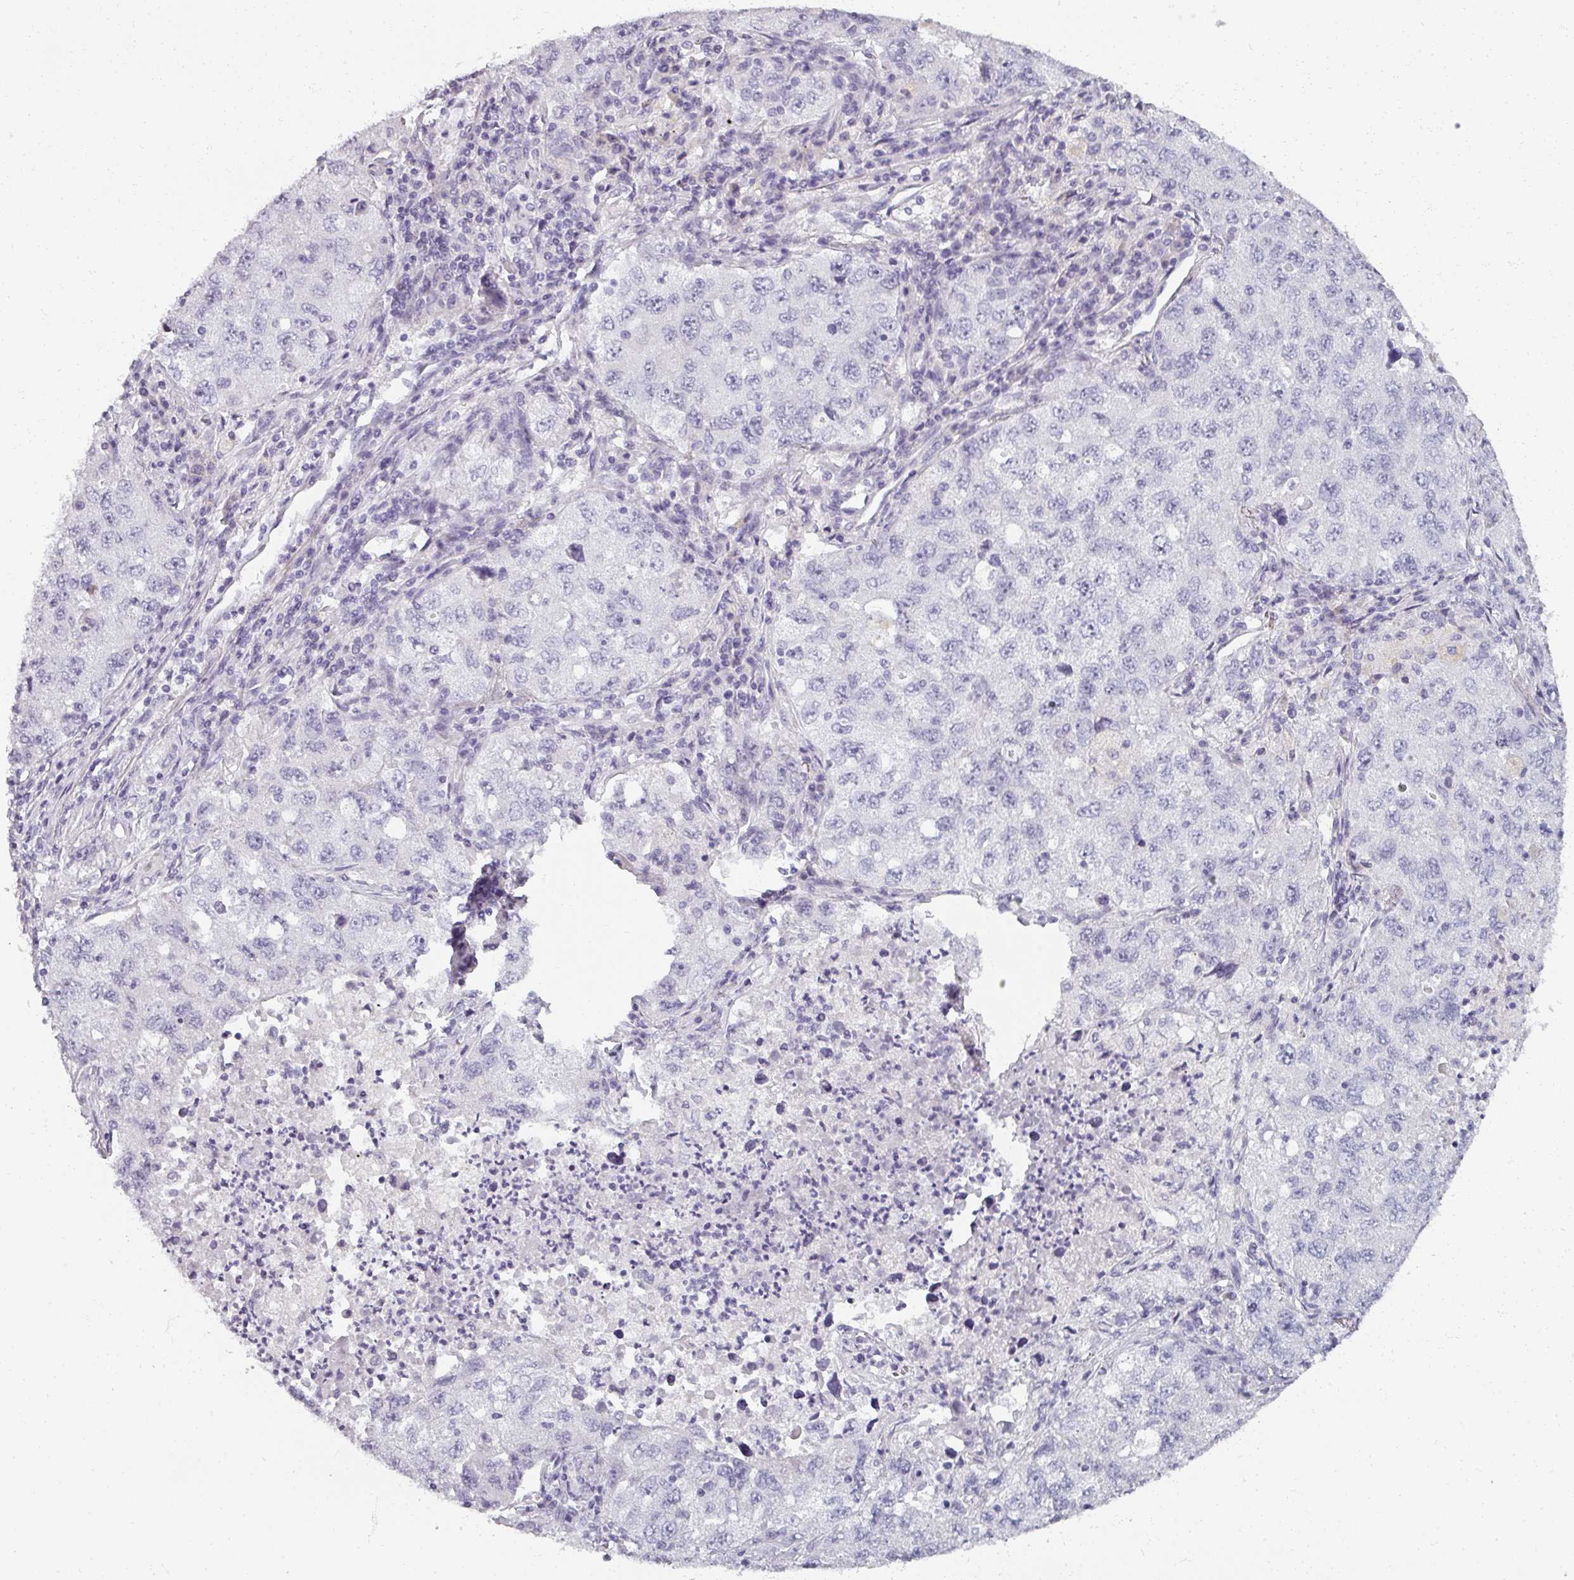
{"staining": {"intensity": "negative", "quantity": "none", "location": "none"}, "tissue": "lung cancer", "cell_type": "Tumor cells", "image_type": "cancer", "snomed": [{"axis": "morphology", "description": "Adenocarcinoma, NOS"}, {"axis": "topography", "description": "Lung"}], "caption": "Immunohistochemical staining of human lung adenocarcinoma shows no significant expression in tumor cells.", "gene": "REG3G", "patient": {"sex": "female", "age": 57}}